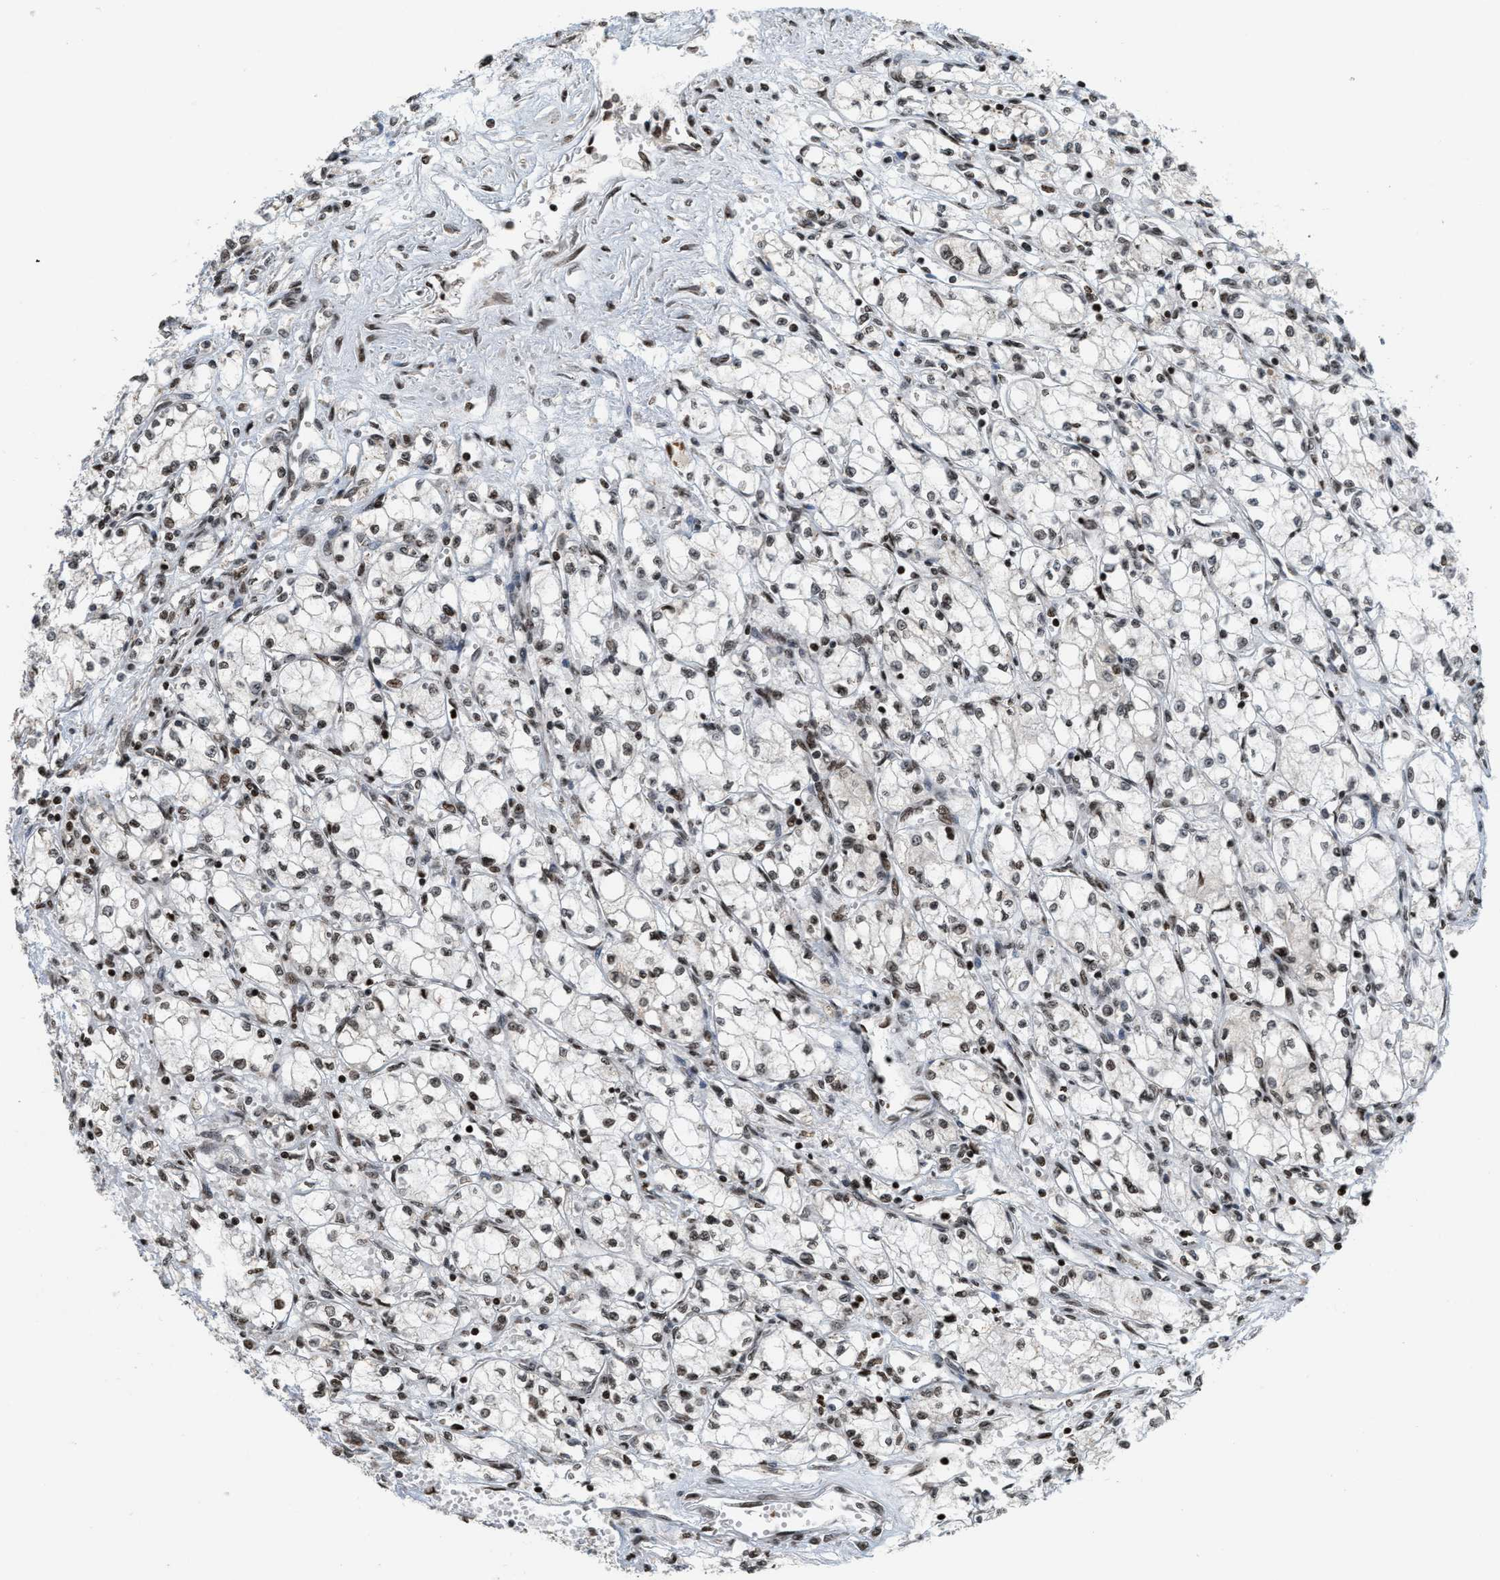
{"staining": {"intensity": "moderate", "quantity": ">75%", "location": "nuclear"}, "tissue": "renal cancer", "cell_type": "Tumor cells", "image_type": "cancer", "snomed": [{"axis": "morphology", "description": "Normal tissue, NOS"}, {"axis": "morphology", "description": "Adenocarcinoma, NOS"}, {"axis": "topography", "description": "Kidney"}], "caption": "A brown stain highlights moderate nuclear positivity of a protein in human adenocarcinoma (renal) tumor cells.", "gene": "PDZD2", "patient": {"sex": "male", "age": 59}}